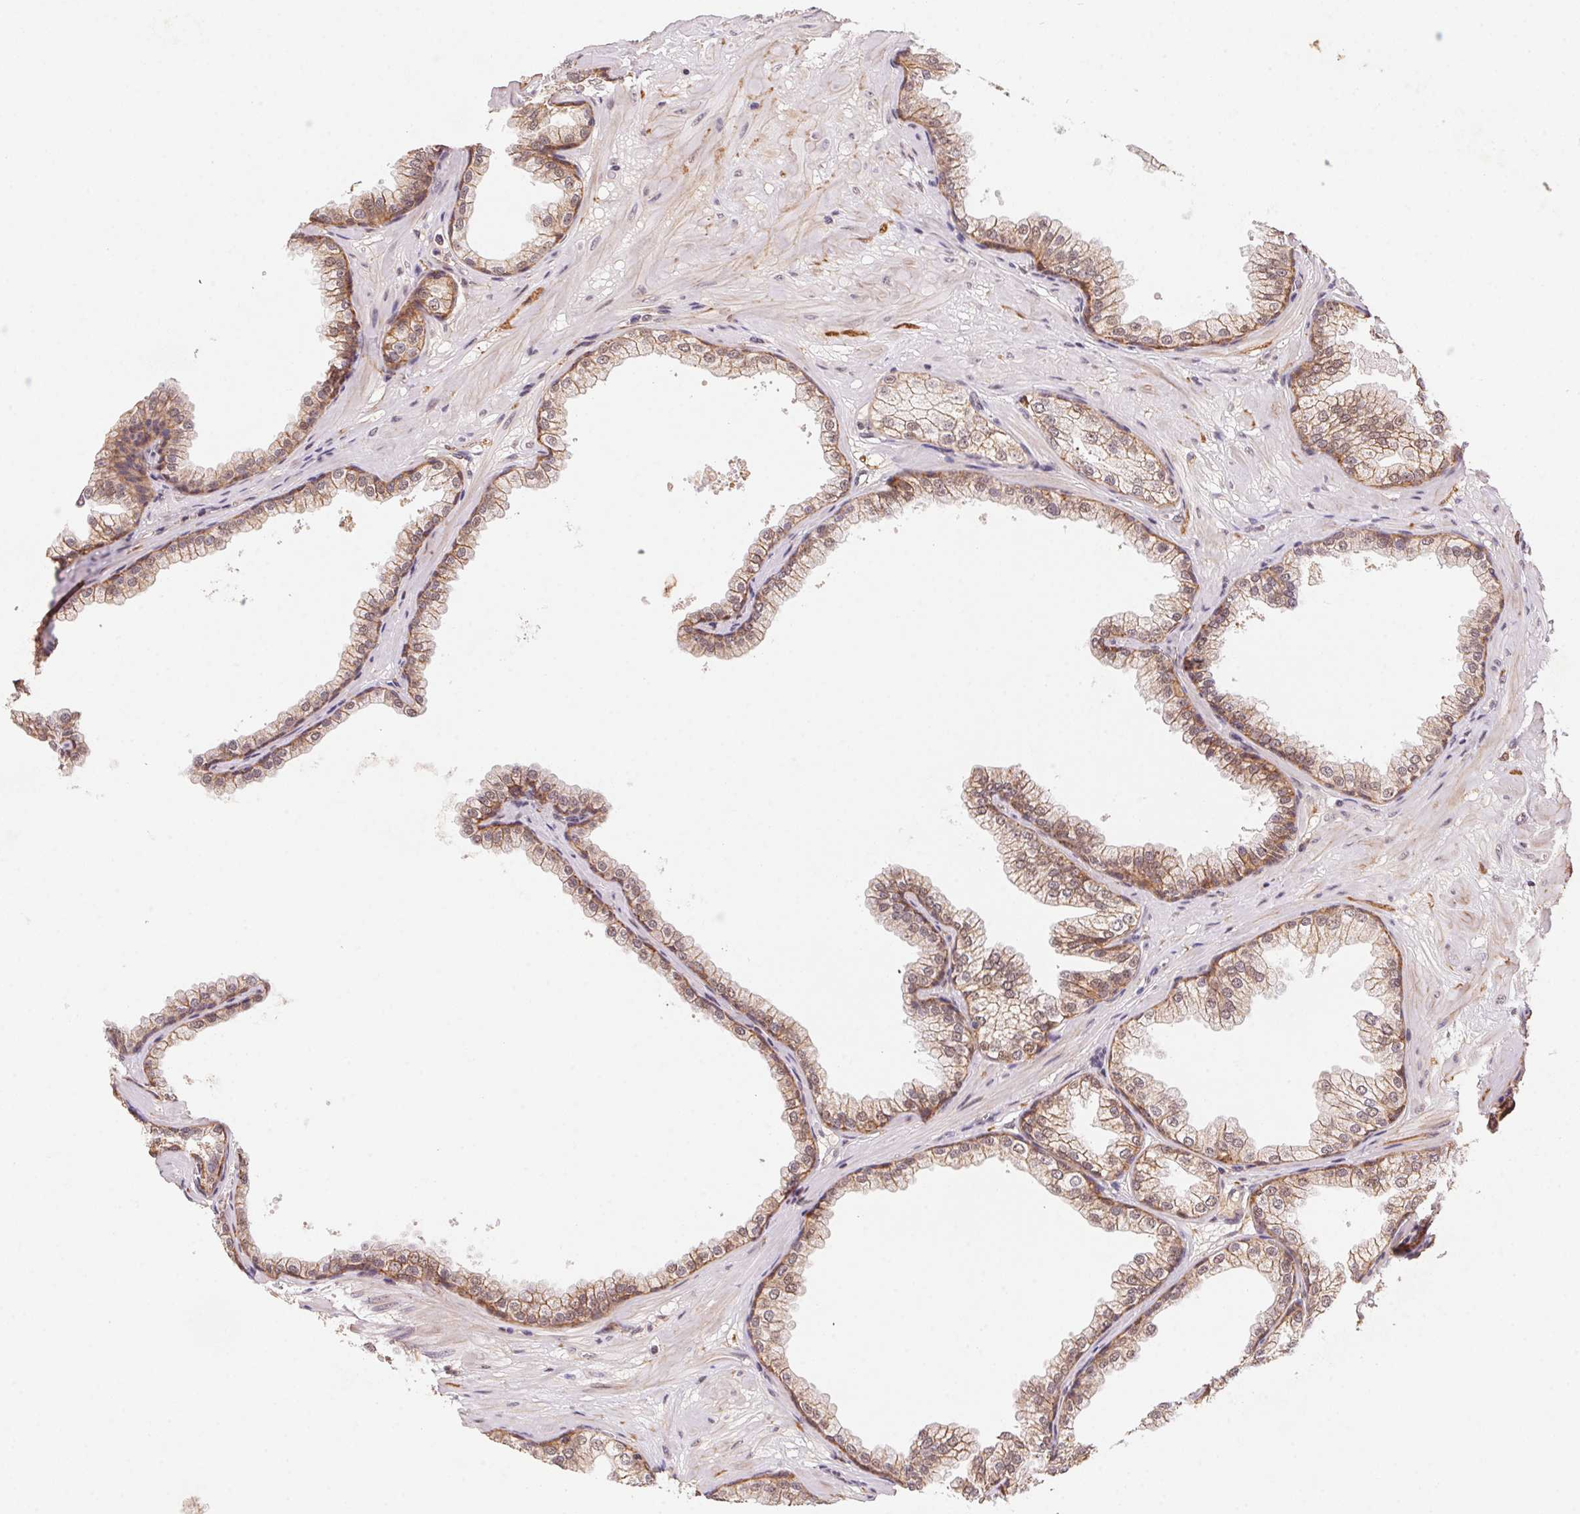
{"staining": {"intensity": "weak", "quantity": "25%-75%", "location": "cytoplasmic/membranous,nuclear"}, "tissue": "prostate", "cell_type": "Glandular cells", "image_type": "normal", "snomed": [{"axis": "morphology", "description": "Normal tissue, NOS"}, {"axis": "topography", "description": "Prostate"}], "caption": "Benign prostate displays weak cytoplasmic/membranous,nuclear expression in about 25%-75% of glandular cells.", "gene": "SLC52A2", "patient": {"sex": "male", "age": 37}}